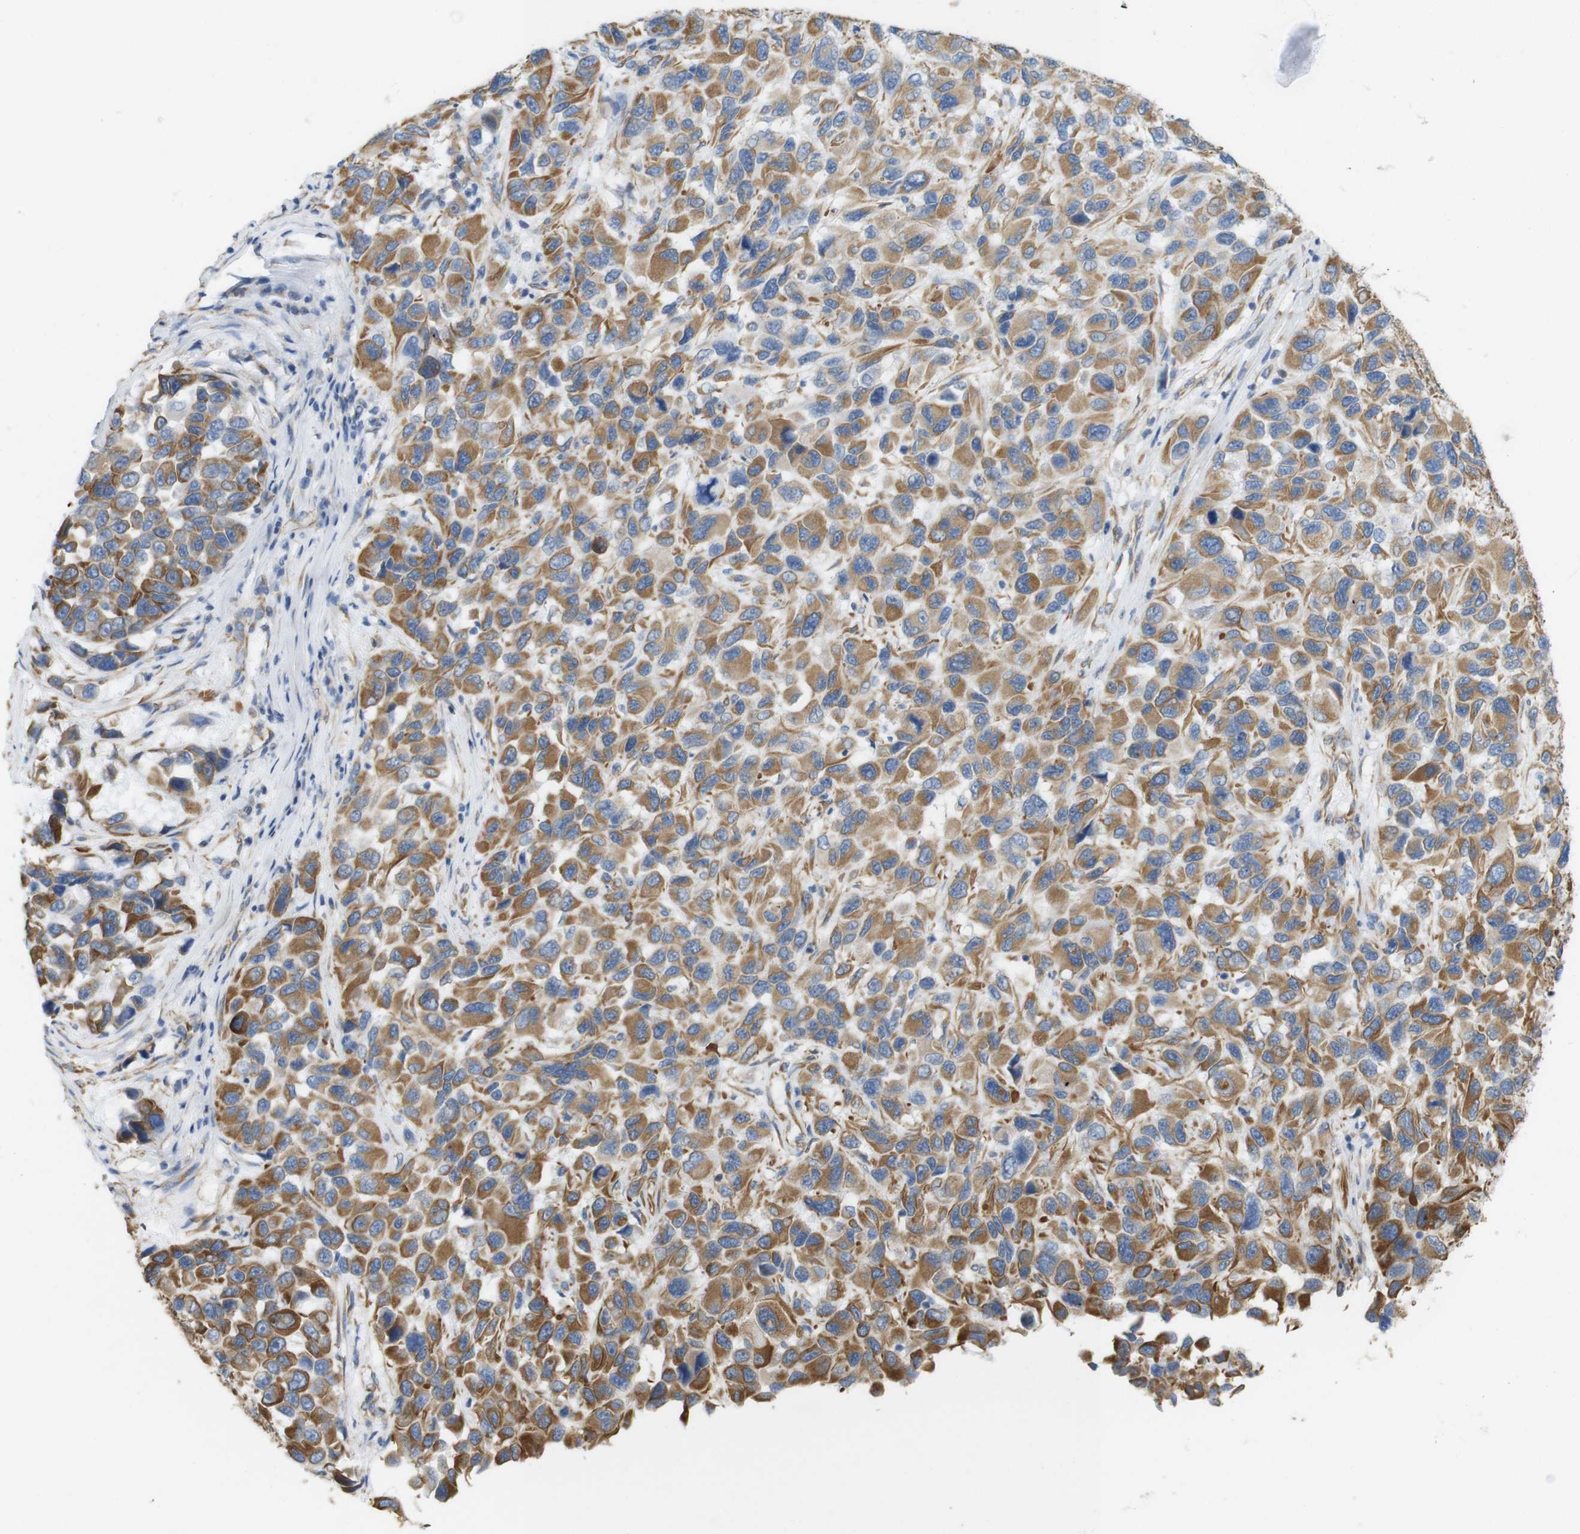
{"staining": {"intensity": "moderate", "quantity": ">75%", "location": "cytoplasmic/membranous"}, "tissue": "melanoma", "cell_type": "Tumor cells", "image_type": "cancer", "snomed": [{"axis": "morphology", "description": "Malignant melanoma, NOS"}, {"axis": "topography", "description": "Skin"}], "caption": "Protein staining shows moderate cytoplasmic/membranous staining in approximately >75% of tumor cells in malignant melanoma. The protein is stained brown, and the nuclei are stained in blue (DAB (3,3'-diaminobenzidine) IHC with brightfield microscopy, high magnification).", "gene": "MS4A10", "patient": {"sex": "male", "age": 53}}